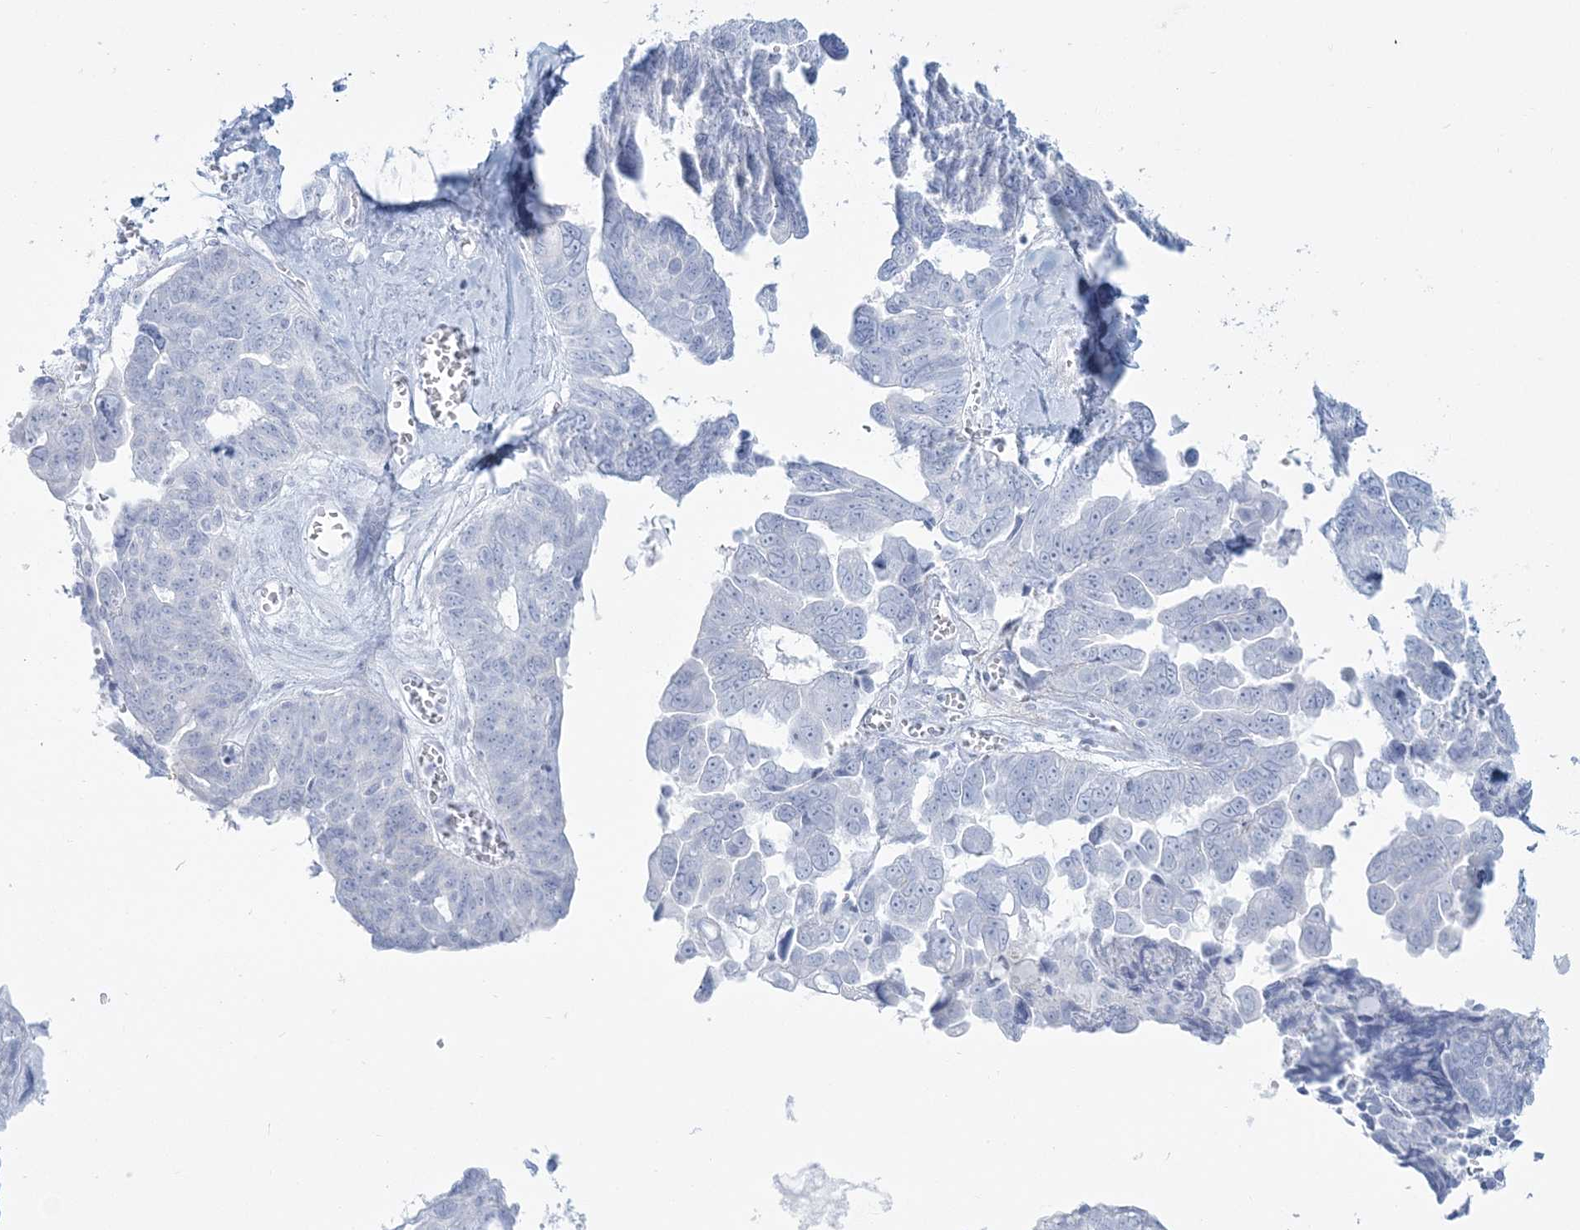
{"staining": {"intensity": "negative", "quantity": "none", "location": "none"}, "tissue": "ovarian cancer", "cell_type": "Tumor cells", "image_type": "cancer", "snomed": [{"axis": "morphology", "description": "Cystadenocarcinoma, serous, NOS"}, {"axis": "topography", "description": "Ovary"}], "caption": "The micrograph exhibits no significant expression in tumor cells of ovarian cancer.", "gene": "ADGB", "patient": {"sex": "female", "age": 79}}